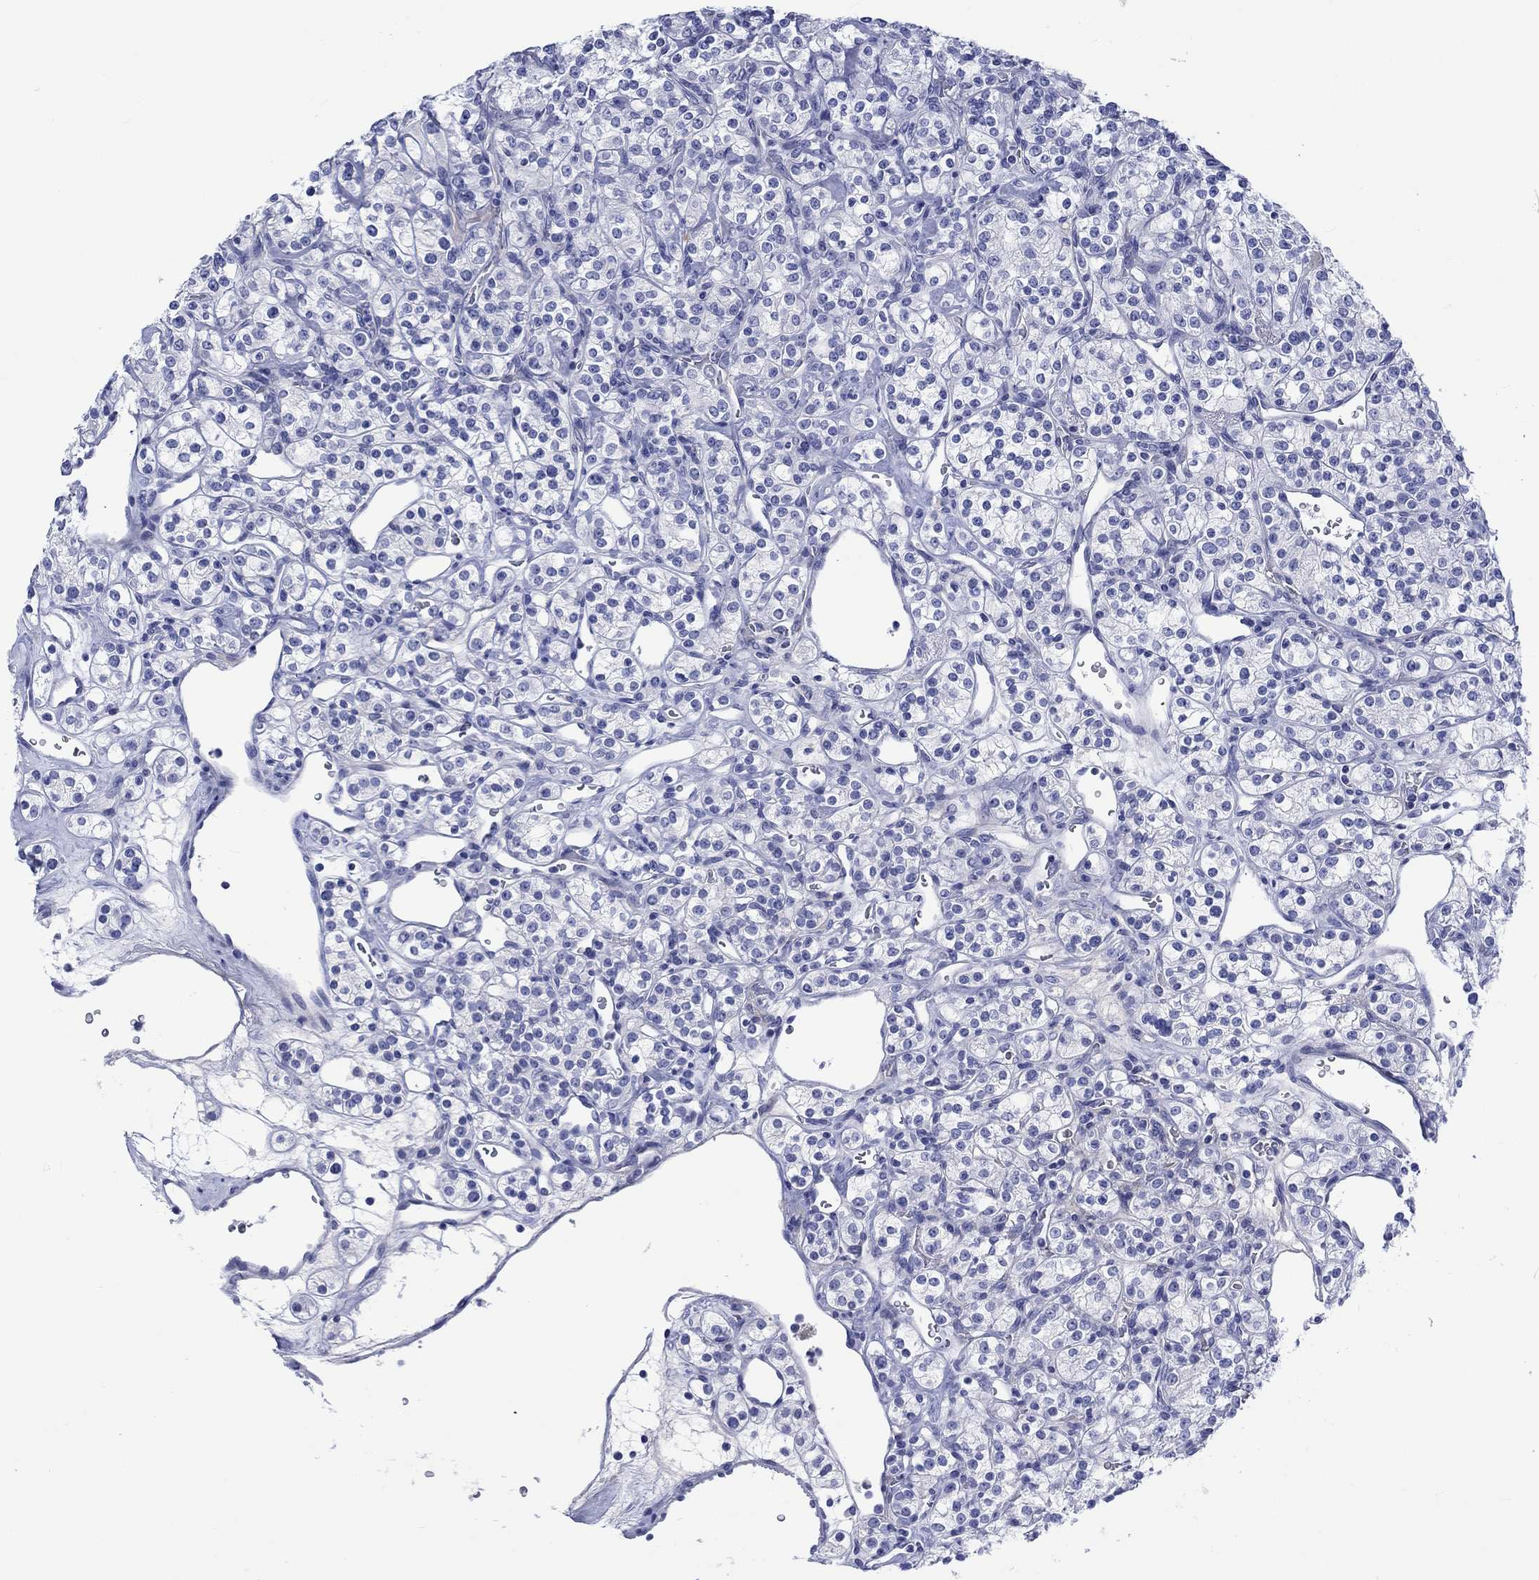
{"staining": {"intensity": "negative", "quantity": "none", "location": "none"}, "tissue": "renal cancer", "cell_type": "Tumor cells", "image_type": "cancer", "snomed": [{"axis": "morphology", "description": "Adenocarcinoma, NOS"}, {"axis": "topography", "description": "Kidney"}], "caption": "IHC histopathology image of neoplastic tissue: renal cancer stained with DAB reveals no significant protein positivity in tumor cells.", "gene": "CACNG3", "patient": {"sex": "male", "age": 77}}